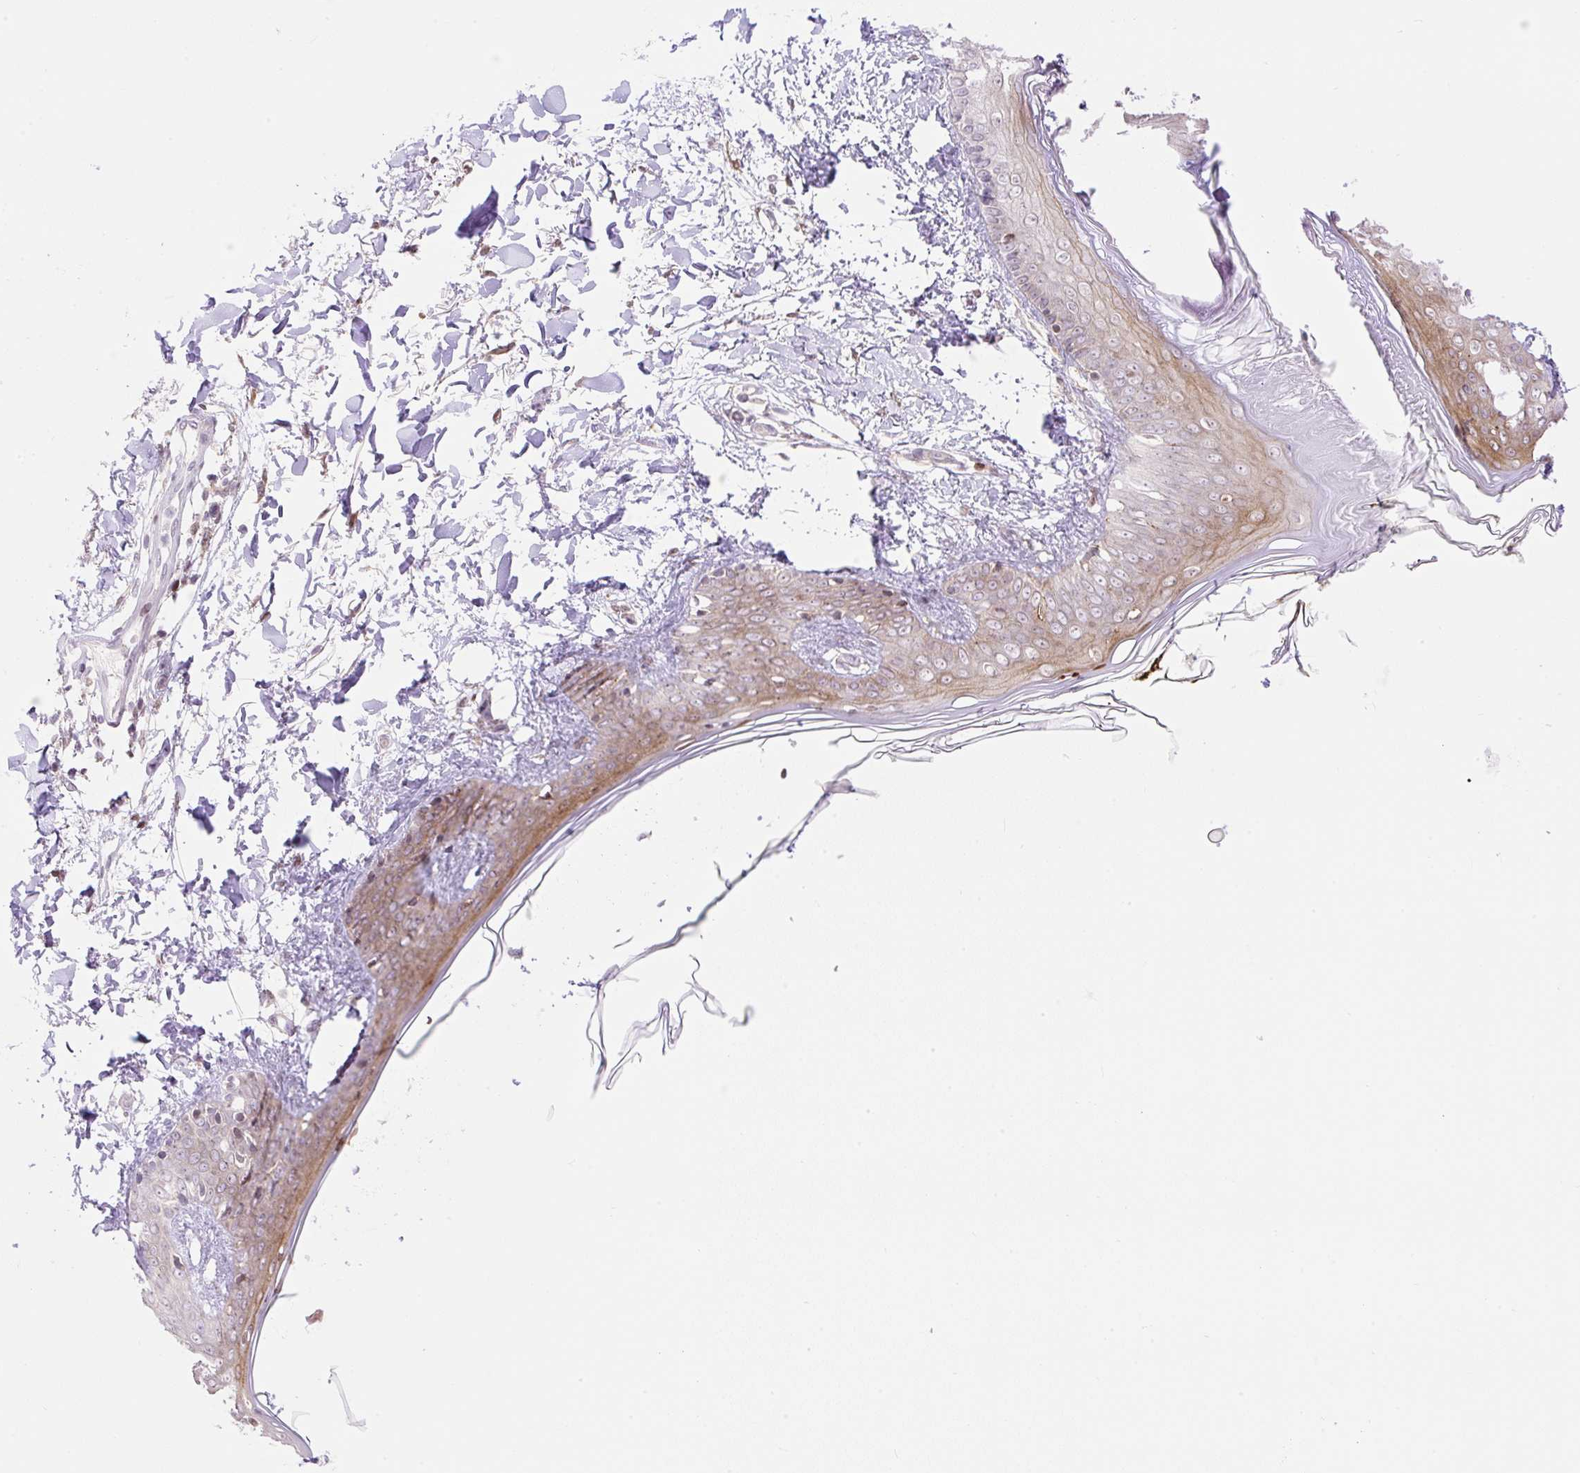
{"staining": {"intensity": "moderate", "quantity": ">75%", "location": "cytoplasmic/membranous,nuclear"}, "tissue": "skin", "cell_type": "Fibroblasts", "image_type": "normal", "snomed": [{"axis": "morphology", "description": "Normal tissue, NOS"}, {"axis": "topography", "description": "Skin"}], "caption": "Skin stained with DAB (3,3'-diaminobenzidine) immunohistochemistry demonstrates medium levels of moderate cytoplasmic/membranous,nuclear positivity in approximately >75% of fibroblasts.", "gene": "ENSG00000264668", "patient": {"sex": "female", "age": 34}}